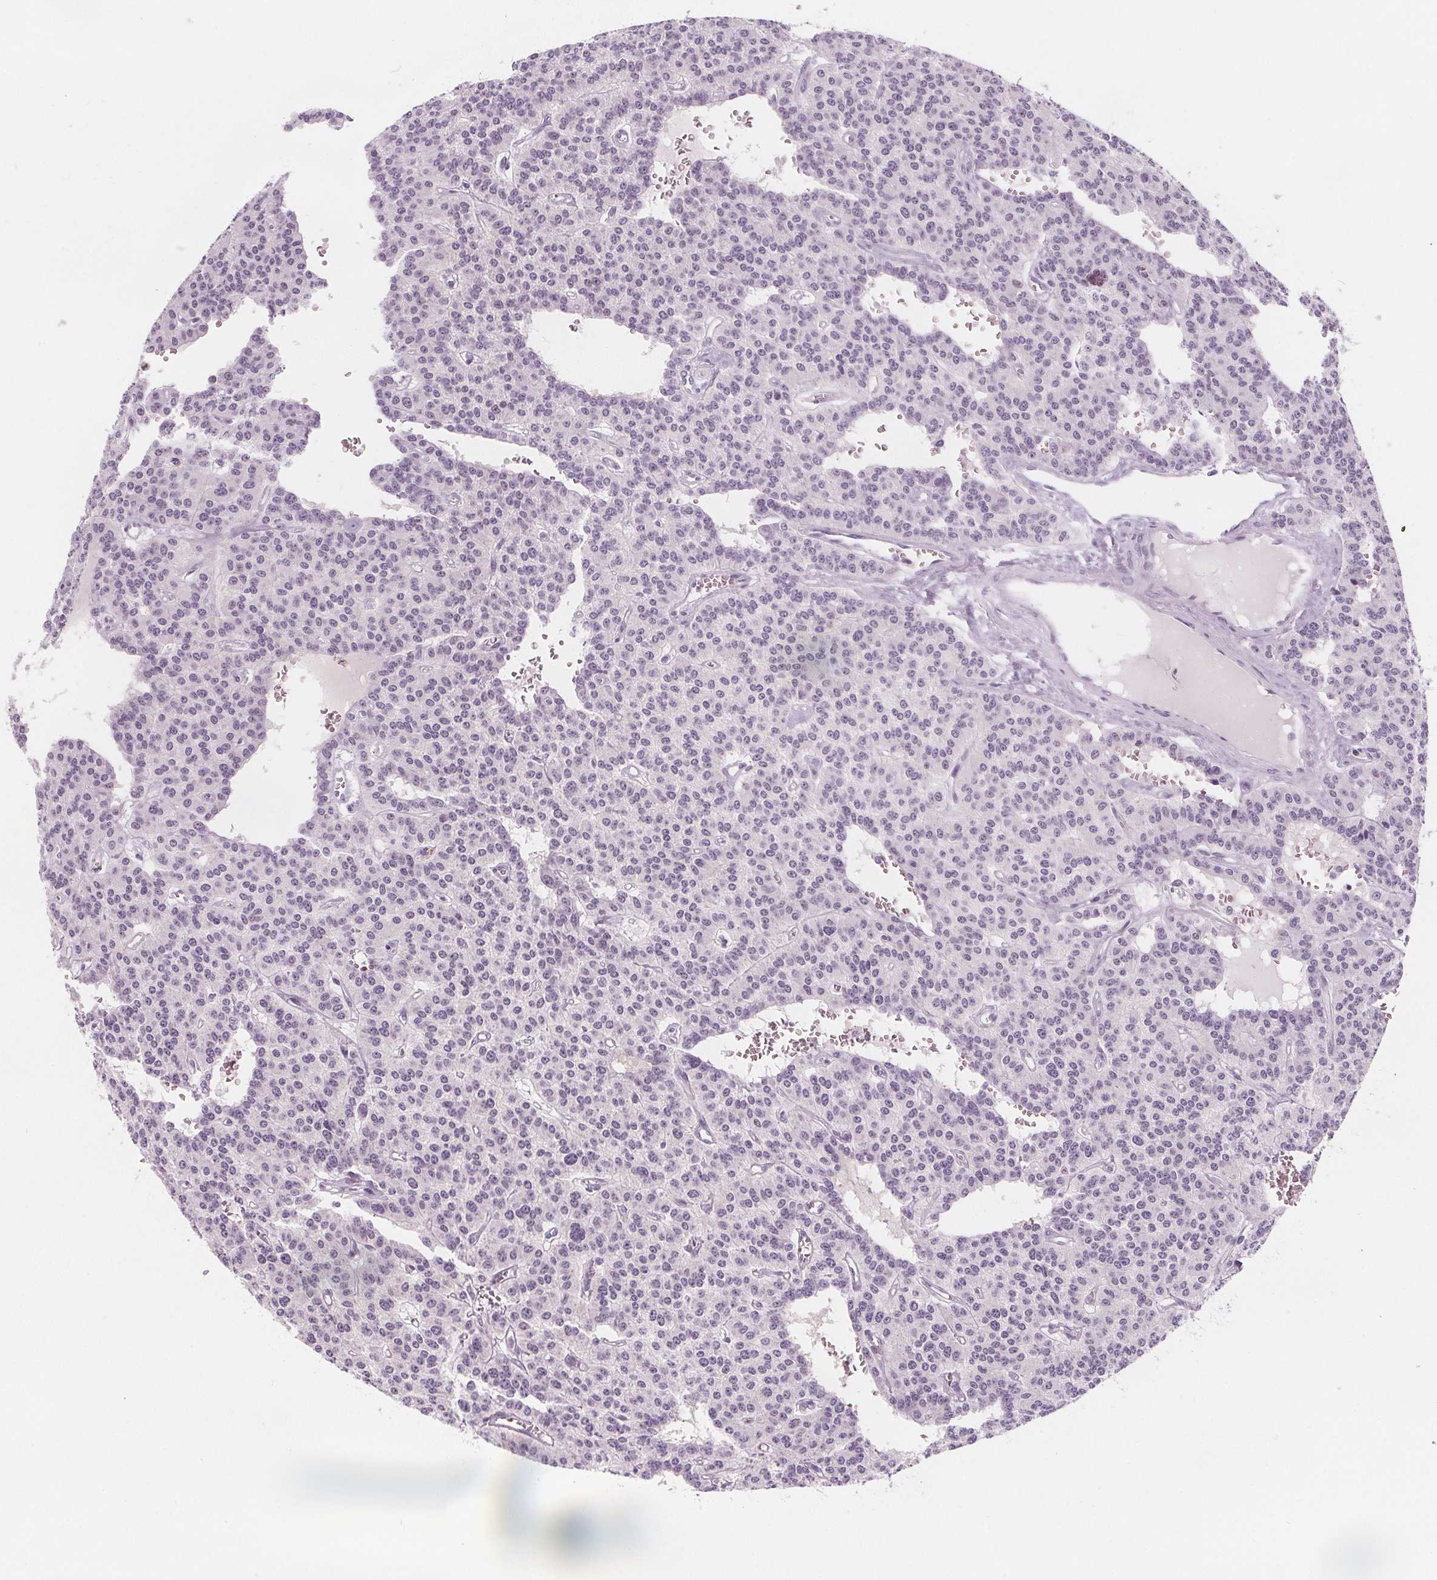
{"staining": {"intensity": "negative", "quantity": "none", "location": "none"}, "tissue": "carcinoid", "cell_type": "Tumor cells", "image_type": "cancer", "snomed": [{"axis": "morphology", "description": "Carcinoid, malignant, NOS"}, {"axis": "topography", "description": "Lung"}], "caption": "The image reveals no significant staining in tumor cells of carcinoid.", "gene": "UGP2", "patient": {"sex": "female", "age": 71}}